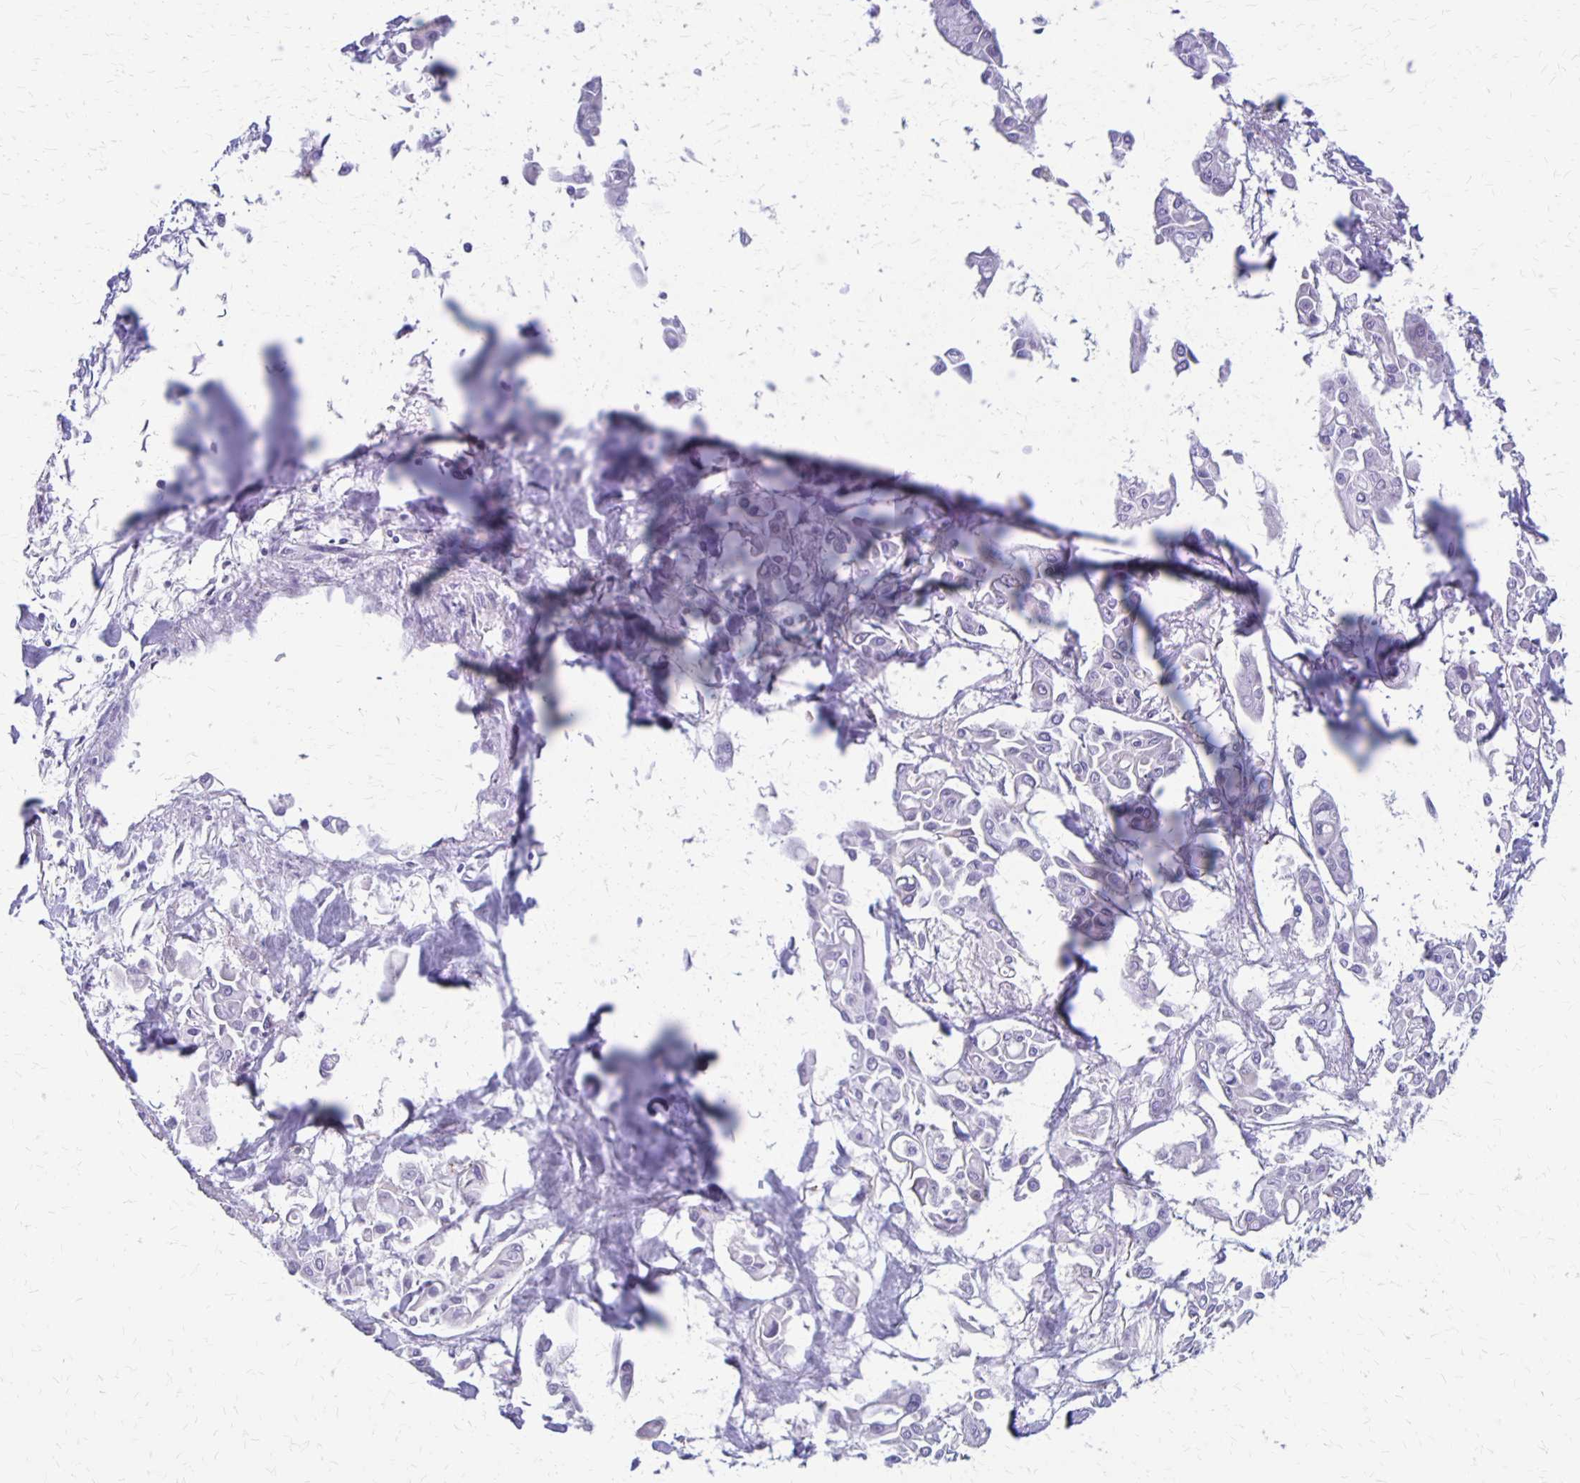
{"staining": {"intensity": "negative", "quantity": "none", "location": "none"}, "tissue": "pancreatic cancer", "cell_type": "Tumor cells", "image_type": "cancer", "snomed": [{"axis": "morphology", "description": "Adenocarcinoma, NOS"}, {"axis": "topography", "description": "Pancreas"}], "caption": "Immunohistochemical staining of human pancreatic cancer demonstrates no significant positivity in tumor cells. Nuclei are stained in blue.", "gene": "SEPTIN5", "patient": {"sex": "male", "age": 61}}